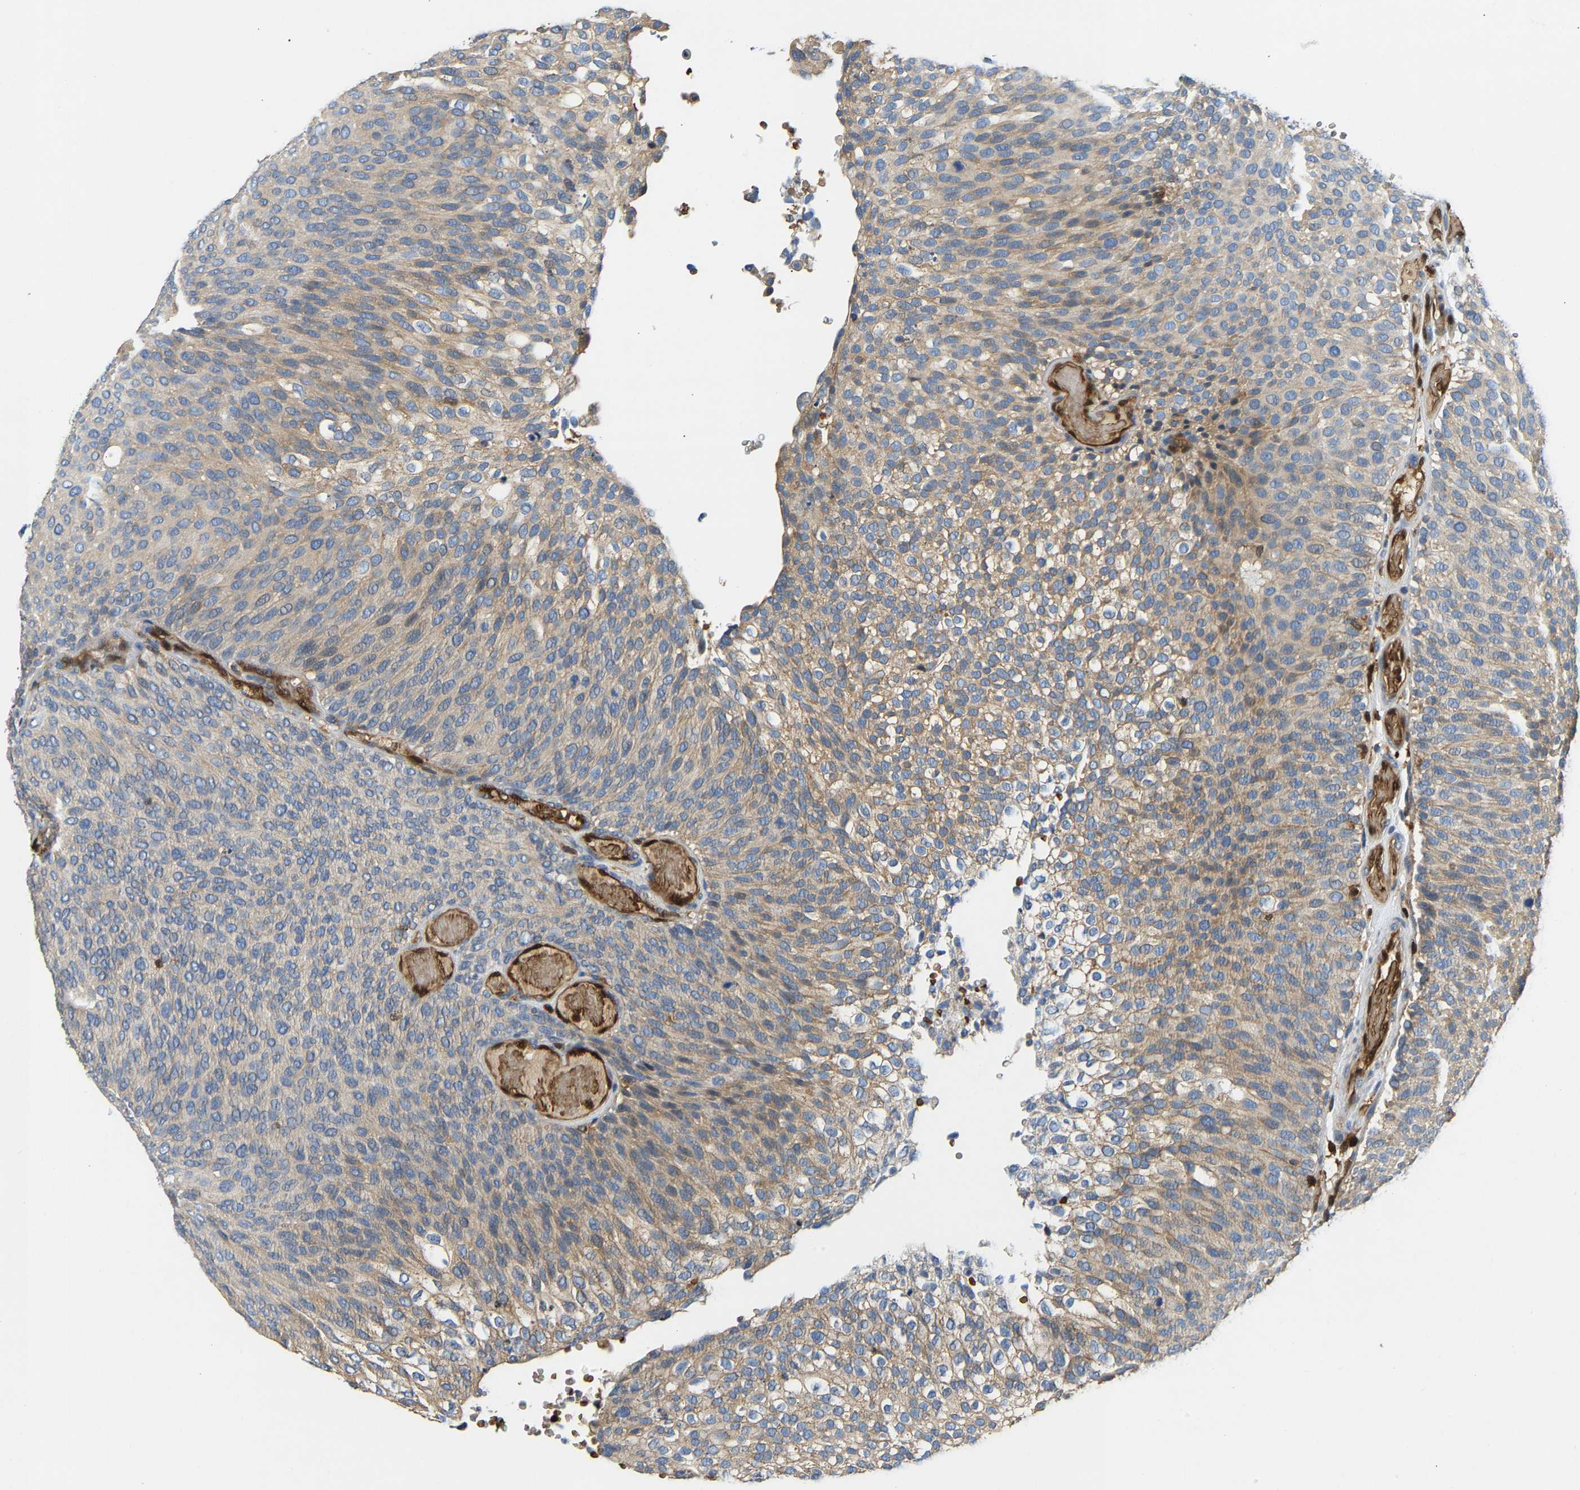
{"staining": {"intensity": "weak", "quantity": "<25%", "location": "cytoplasmic/membranous"}, "tissue": "urothelial cancer", "cell_type": "Tumor cells", "image_type": "cancer", "snomed": [{"axis": "morphology", "description": "Urothelial carcinoma, Low grade"}, {"axis": "topography", "description": "Urinary bladder"}], "caption": "Immunohistochemistry (IHC) histopathology image of neoplastic tissue: human urothelial cancer stained with DAB demonstrates no significant protein staining in tumor cells.", "gene": "GIMAP7", "patient": {"sex": "male", "age": 78}}